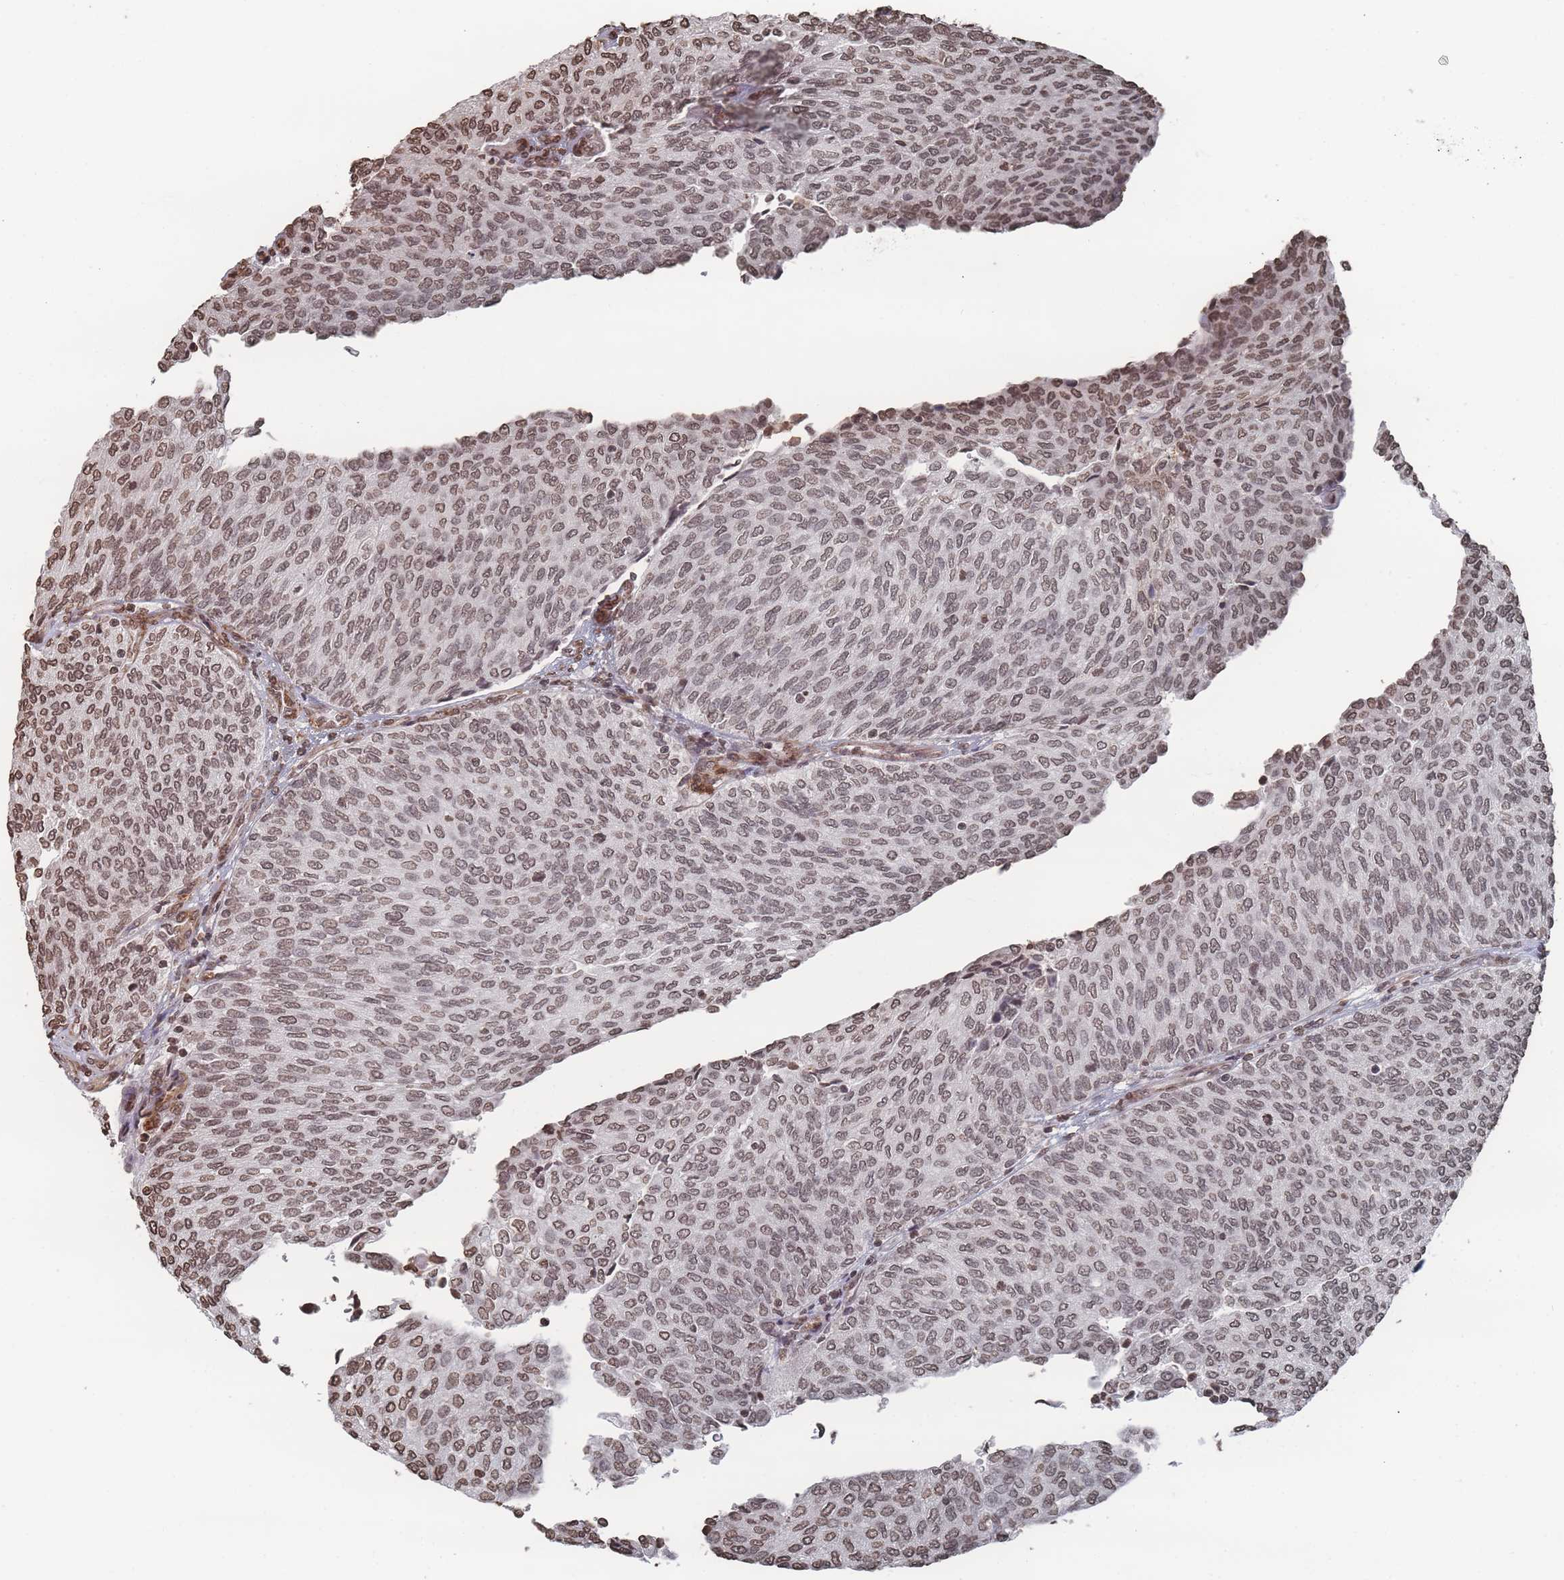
{"staining": {"intensity": "moderate", "quantity": ">75%", "location": "nuclear"}, "tissue": "urothelial cancer", "cell_type": "Tumor cells", "image_type": "cancer", "snomed": [{"axis": "morphology", "description": "Urothelial carcinoma, Low grade"}, {"axis": "topography", "description": "Urinary bladder"}], "caption": "Immunohistochemistry image of urothelial cancer stained for a protein (brown), which shows medium levels of moderate nuclear staining in about >75% of tumor cells.", "gene": "PLEKHG5", "patient": {"sex": "female", "age": 79}}